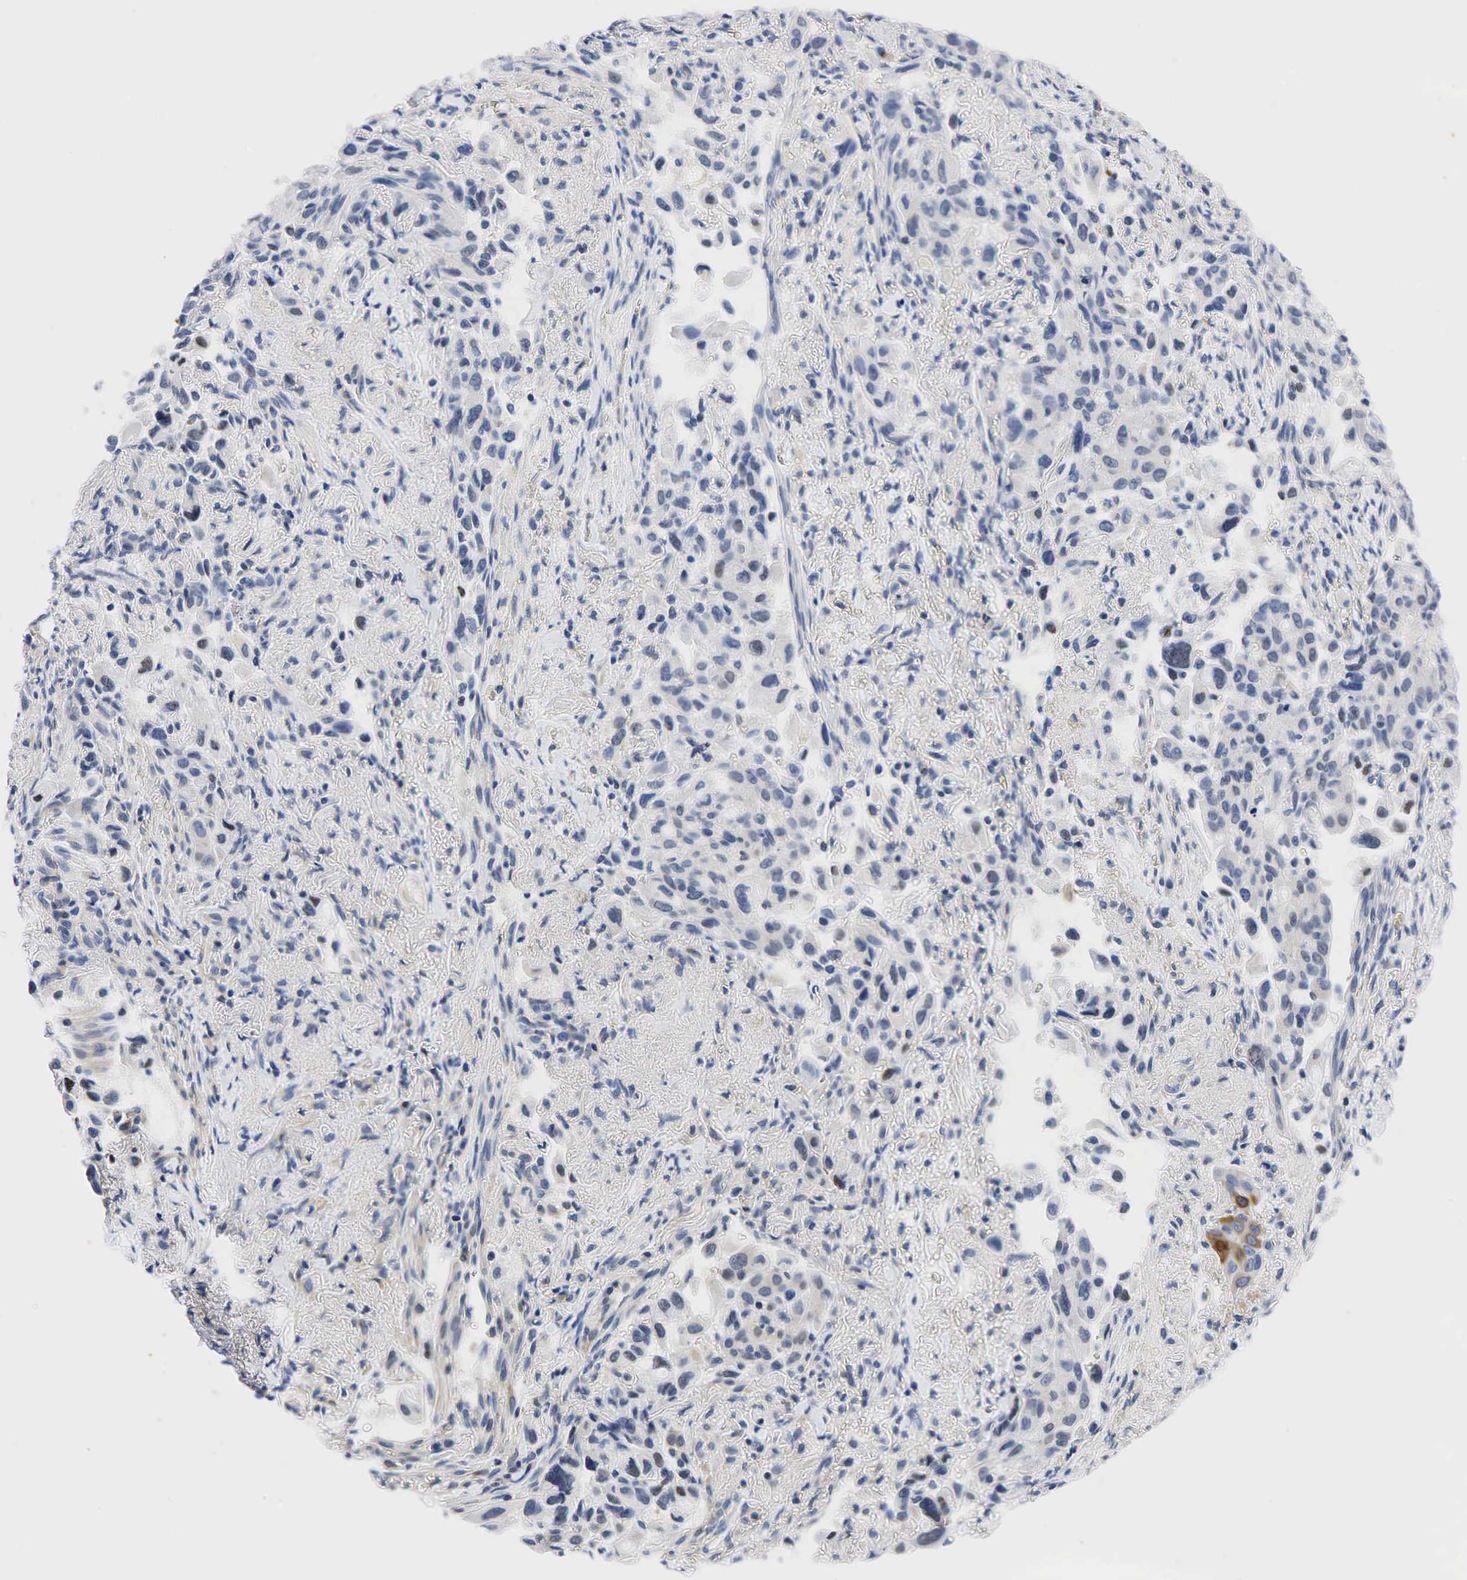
{"staining": {"intensity": "weak", "quantity": "<25%", "location": "cytoplasmic/membranous"}, "tissue": "lung cancer", "cell_type": "Tumor cells", "image_type": "cancer", "snomed": [{"axis": "morphology", "description": "Adenocarcinoma, NOS"}, {"axis": "topography", "description": "Lung"}], "caption": "Human lung cancer stained for a protein using IHC exhibits no positivity in tumor cells.", "gene": "PGR", "patient": {"sex": "male", "age": 68}}